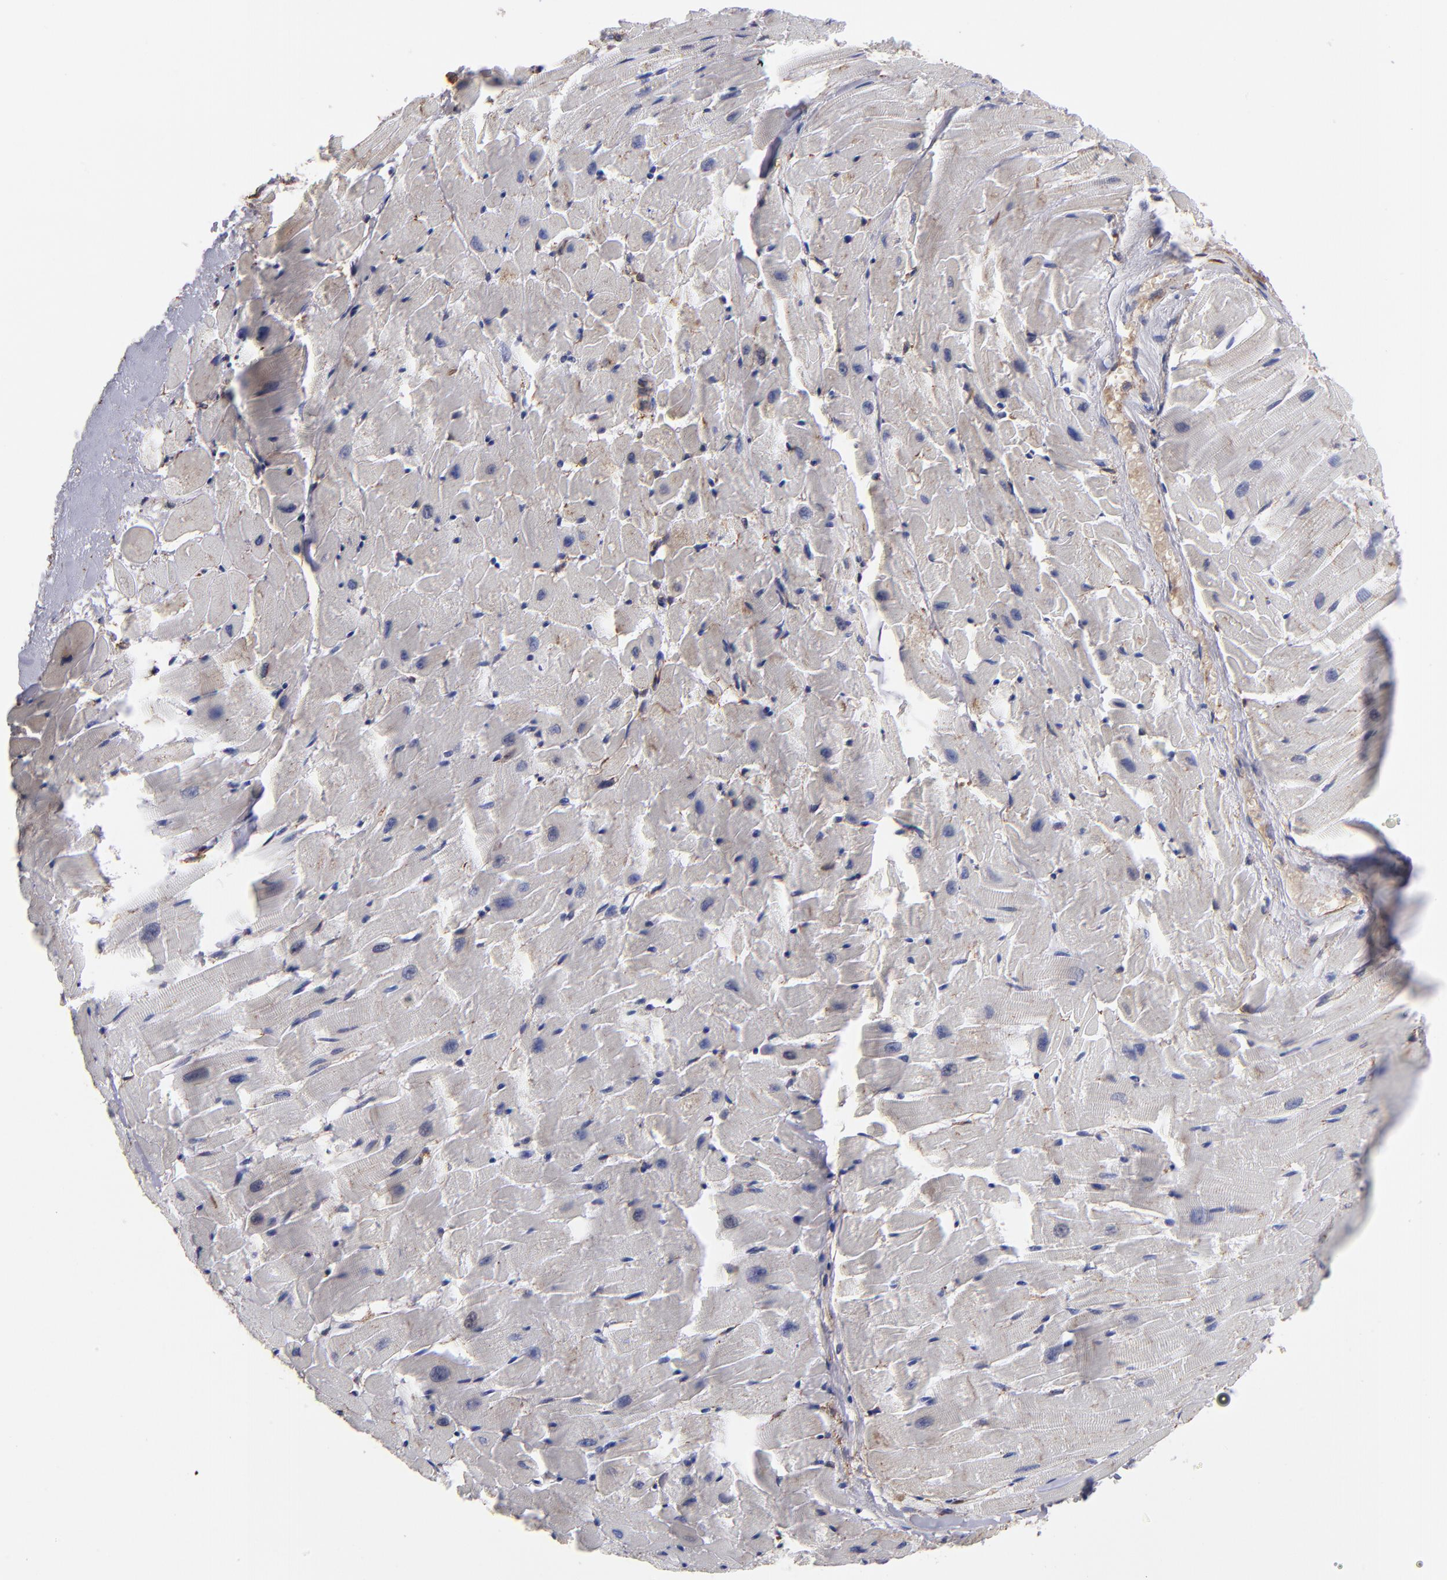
{"staining": {"intensity": "negative", "quantity": "none", "location": "none"}, "tissue": "heart muscle", "cell_type": "Cardiomyocytes", "image_type": "normal", "snomed": [{"axis": "morphology", "description": "Normal tissue, NOS"}, {"axis": "topography", "description": "Heart"}], "caption": "Immunohistochemistry (IHC) image of benign human heart muscle stained for a protein (brown), which reveals no staining in cardiomyocytes.", "gene": "MVP", "patient": {"sex": "female", "age": 19}}